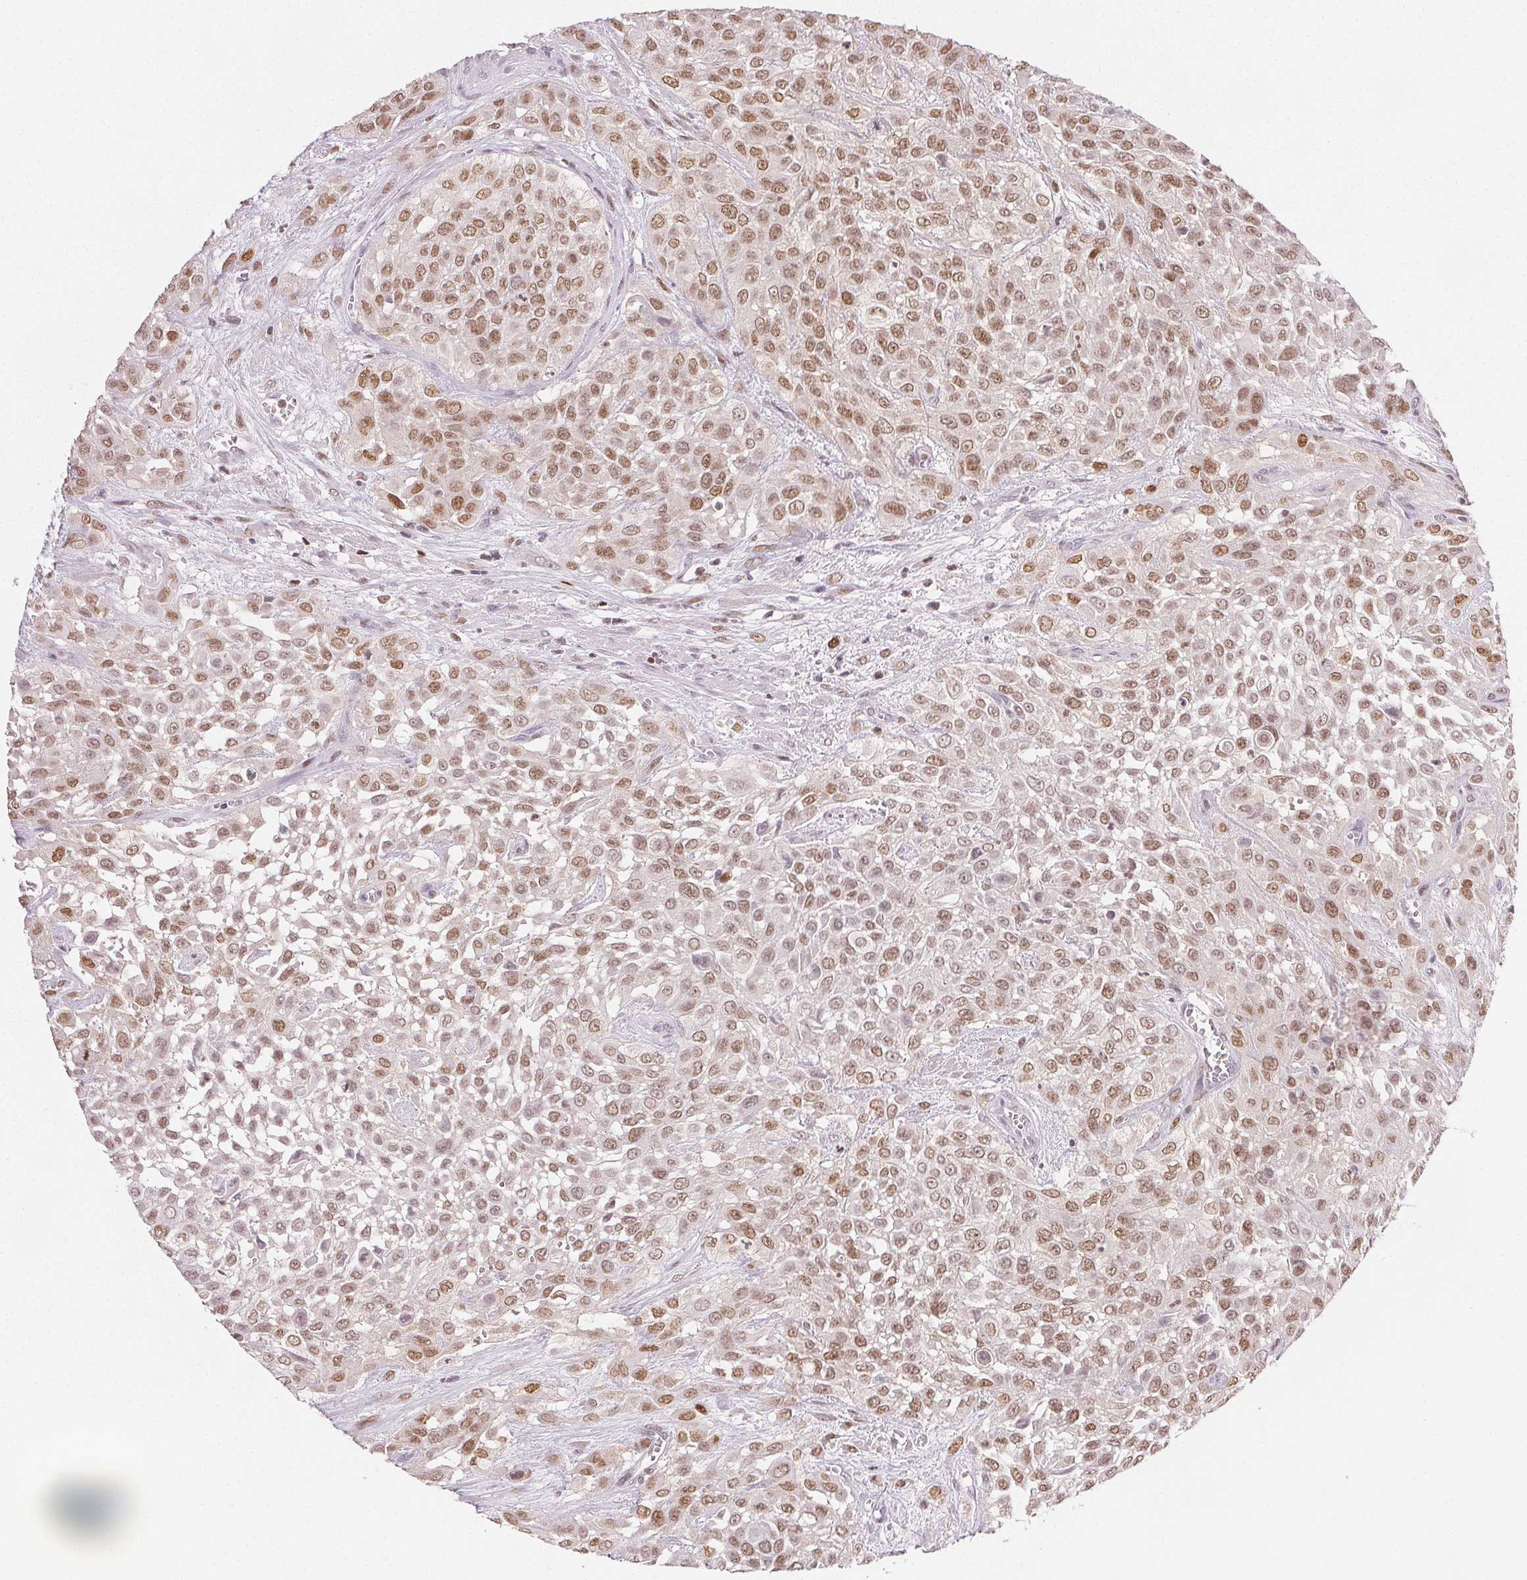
{"staining": {"intensity": "moderate", "quantity": ">75%", "location": "nuclear"}, "tissue": "urothelial cancer", "cell_type": "Tumor cells", "image_type": "cancer", "snomed": [{"axis": "morphology", "description": "Urothelial carcinoma, High grade"}, {"axis": "topography", "description": "Urinary bladder"}], "caption": "IHC of human urothelial cancer displays medium levels of moderate nuclear expression in about >75% of tumor cells. IHC stains the protein of interest in brown and the nuclei are stained blue.", "gene": "RUNX2", "patient": {"sex": "male", "age": 57}}